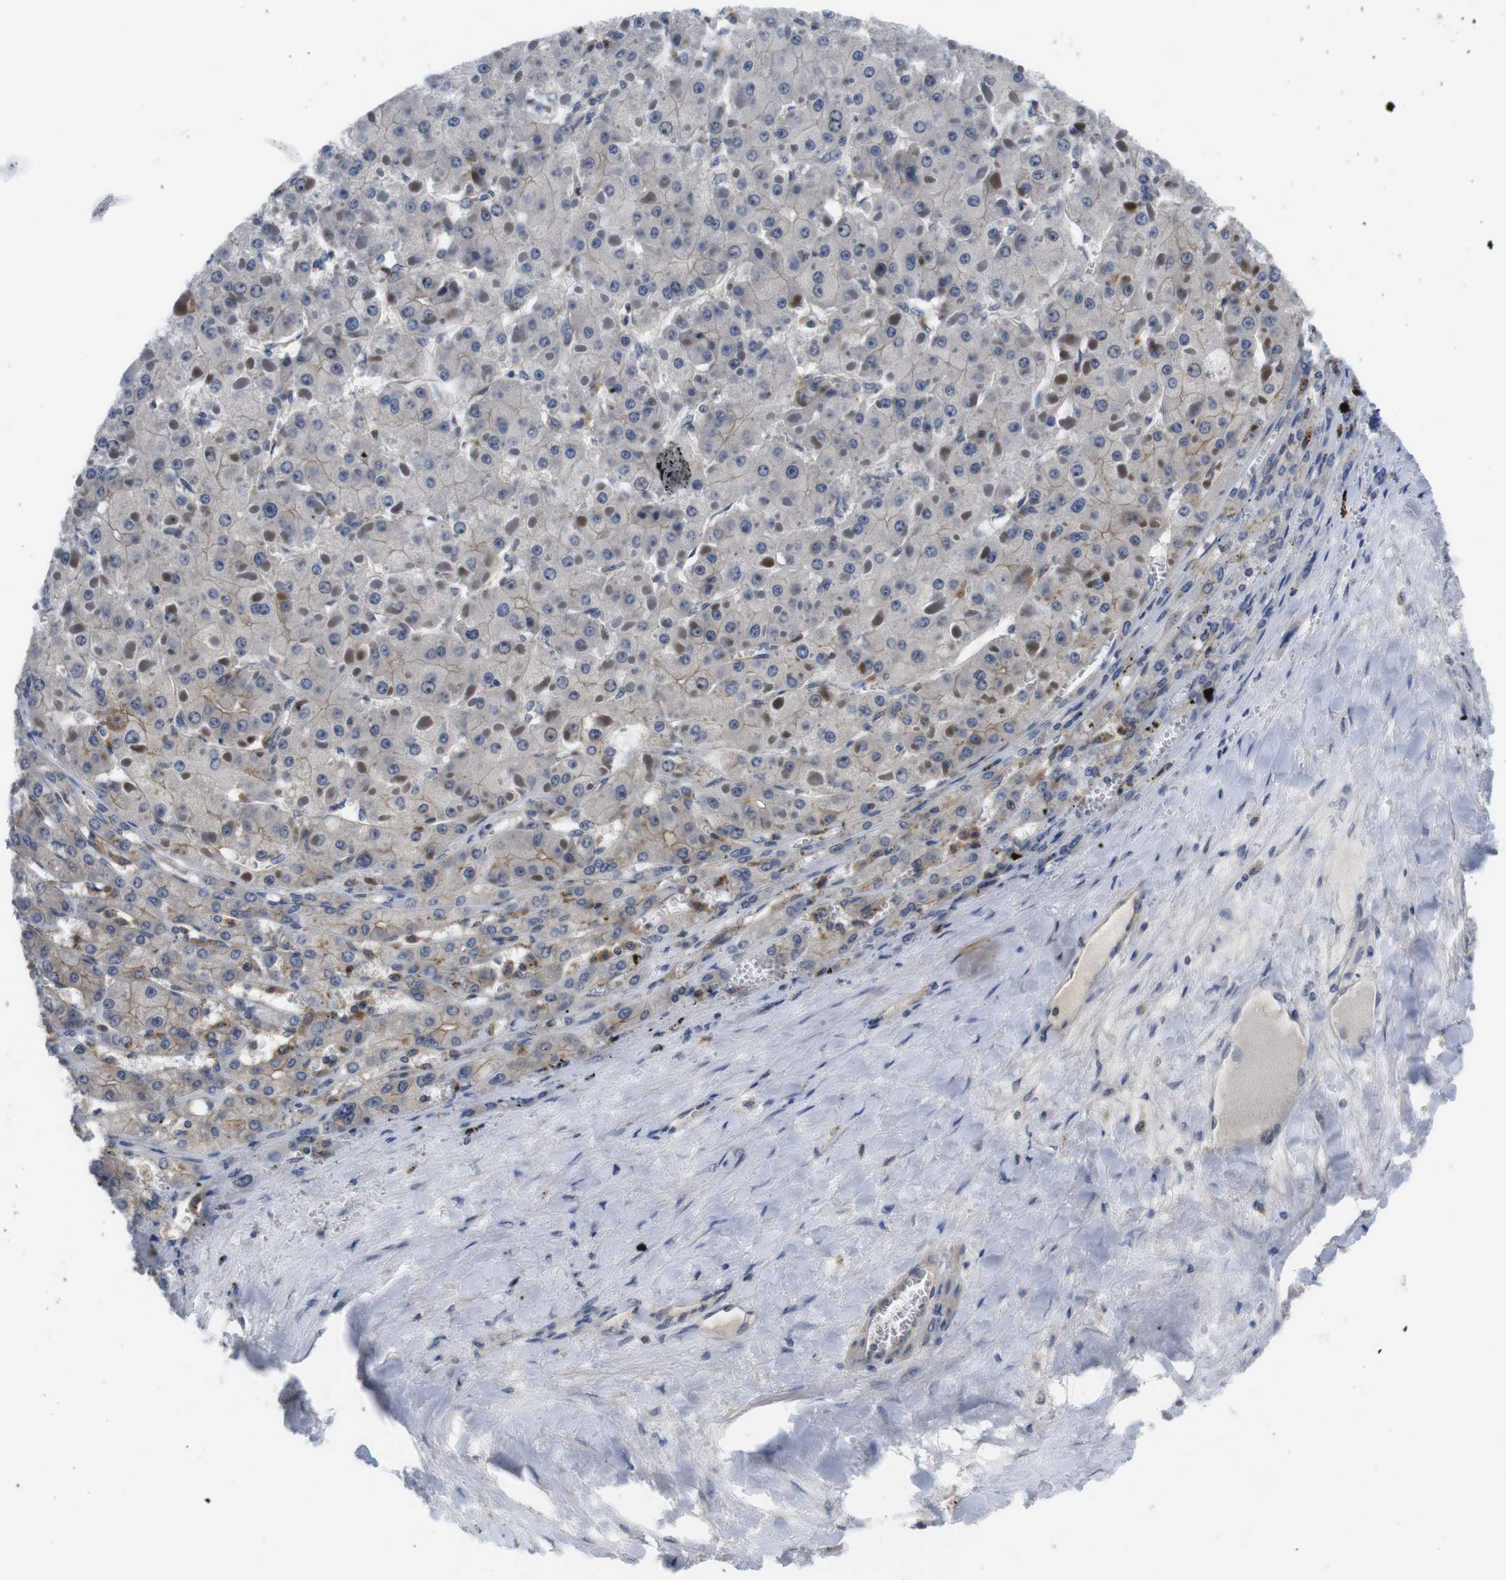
{"staining": {"intensity": "negative", "quantity": "none", "location": "none"}, "tissue": "liver cancer", "cell_type": "Tumor cells", "image_type": "cancer", "snomed": [{"axis": "morphology", "description": "Carcinoma, Hepatocellular, NOS"}, {"axis": "topography", "description": "Liver"}], "caption": "Protein analysis of liver cancer (hepatocellular carcinoma) displays no significant positivity in tumor cells. (IHC, brightfield microscopy, high magnification).", "gene": "FADD", "patient": {"sex": "female", "age": 73}}